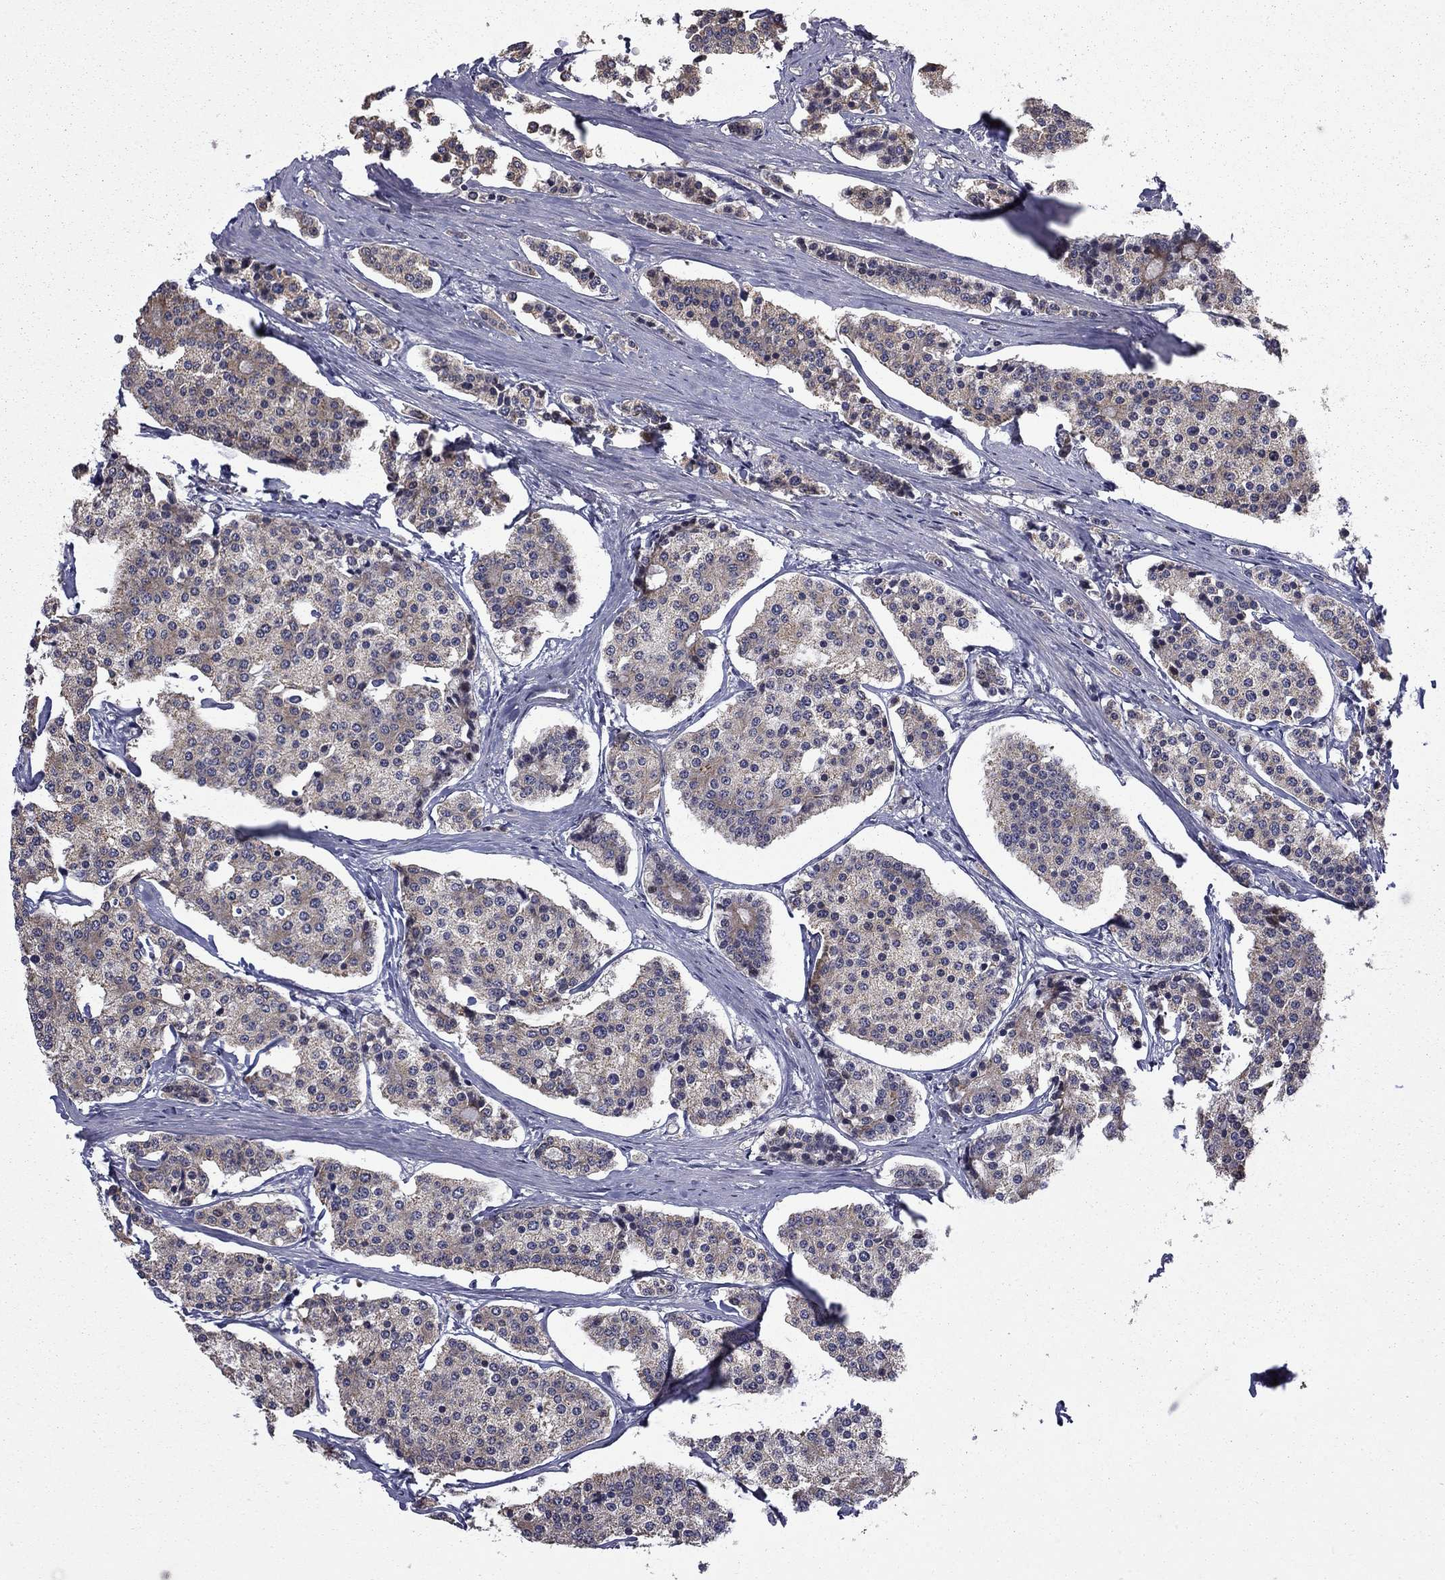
{"staining": {"intensity": "negative", "quantity": "none", "location": "none"}, "tissue": "carcinoid", "cell_type": "Tumor cells", "image_type": "cancer", "snomed": [{"axis": "morphology", "description": "Carcinoid, malignant, NOS"}, {"axis": "topography", "description": "Small intestine"}], "caption": "Tumor cells are negative for brown protein staining in malignant carcinoid.", "gene": "CEACAM7", "patient": {"sex": "female", "age": 65}}